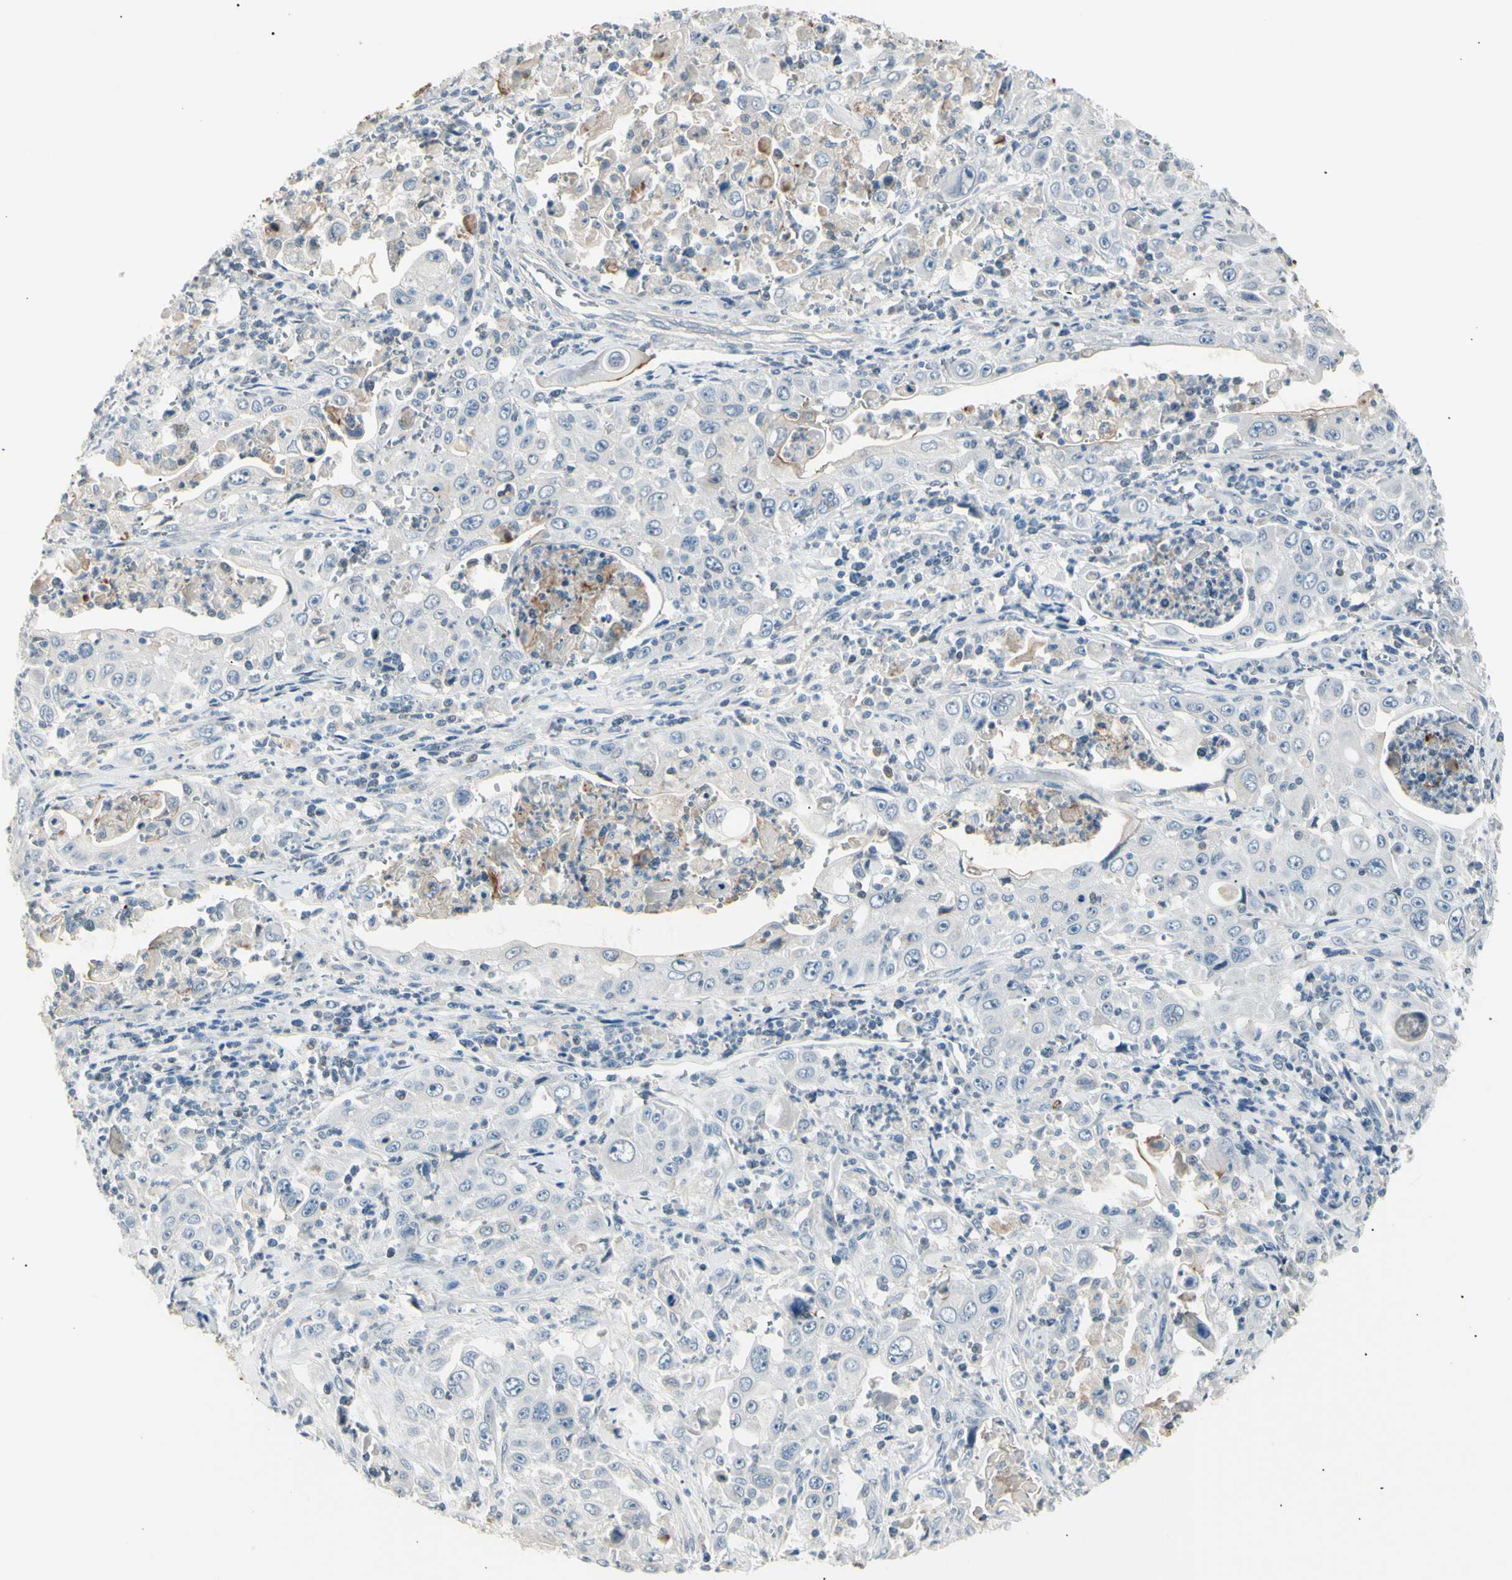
{"staining": {"intensity": "weak", "quantity": "<25%", "location": "cytoplasmic/membranous"}, "tissue": "pancreatic cancer", "cell_type": "Tumor cells", "image_type": "cancer", "snomed": [{"axis": "morphology", "description": "Adenocarcinoma, NOS"}, {"axis": "topography", "description": "Pancreas"}], "caption": "High magnification brightfield microscopy of pancreatic cancer (adenocarcinoma) stained with DAB (3,3'-diaminobenzidine) (brown) and counterstained with hematoxylin (blue): tumor cells show no significant staining.", "gene": "LHPP", "patient": {"sex": "male", "age": 70}}